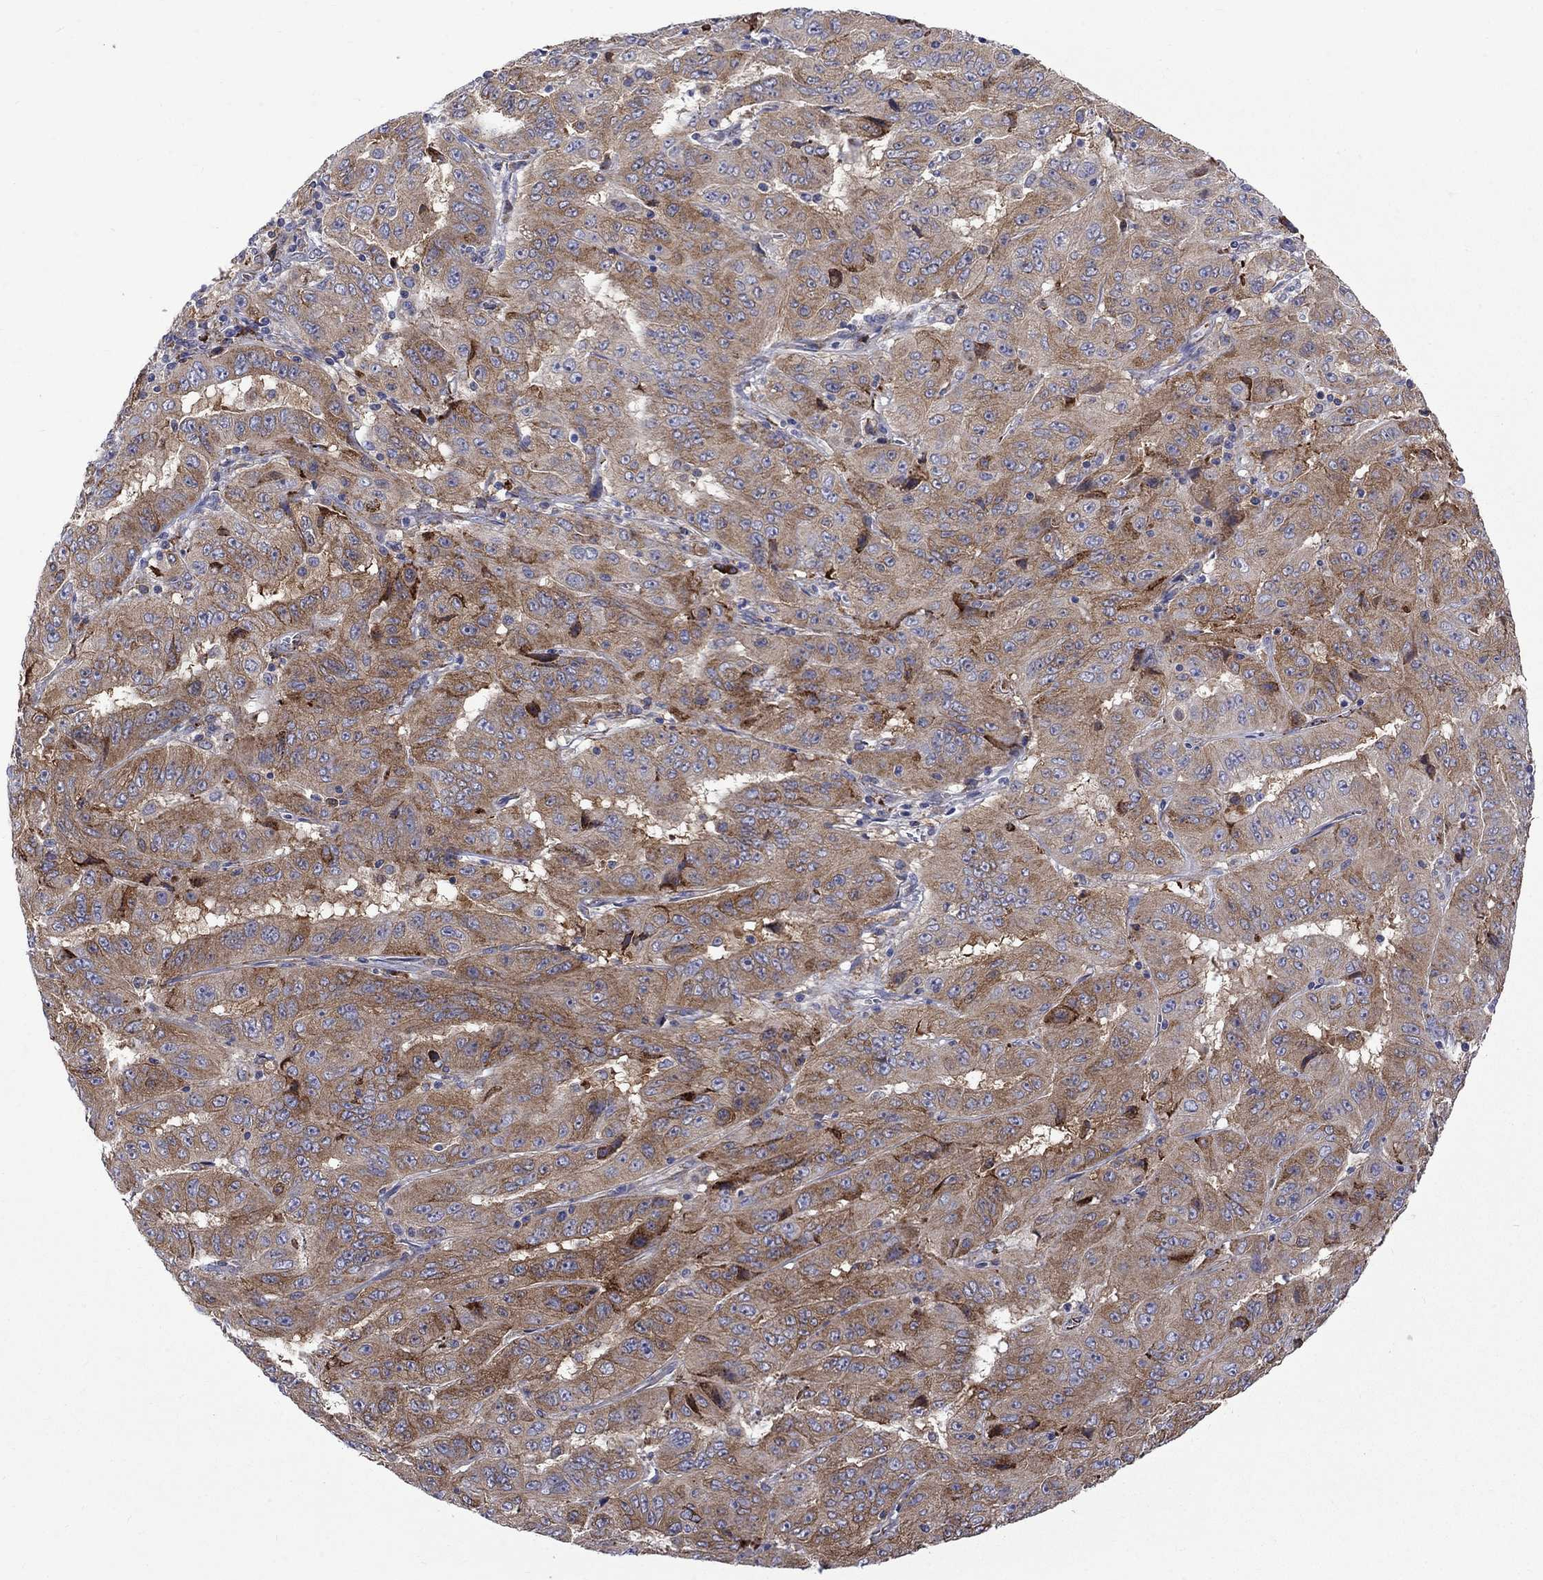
{"staining": {"intensity": "moderate", "quantity": ">75%", "location": "cytoplasmic/membranous"}, "tissue": "pancreatic cancer", "cell_type": "Tumor cells", "image_type": "cancer", "snomed": [{"axis": "morphology", "description": "Adenocarcinoma, NOS"}, {"axis": "topography", "description": "Pancreas"}], "caption": "Human adenocarcinoma (pancreatic) stained with a protein marker shows moderate staining in tumor cells.", "gene": "ASNS", "patient": {"sex": "male", "age": 63}}